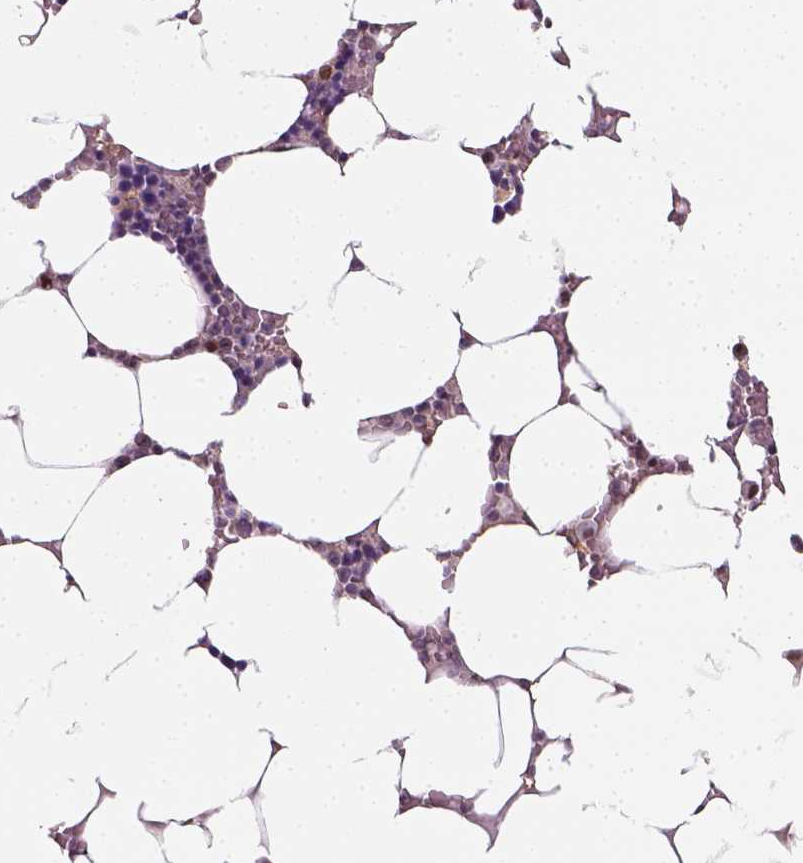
{"staining": {"intensity": "moderate", "quantity": "<25%", "location": "nuclear"}, "tissue": "bone marrow", "cell_type": "Hematopoietic cells", "image_type": "normal", "snomed": [{"axis": "morphology", "description": "Normal tissue, NOS"}, {"axis": "topography", "description": "Bone marrow"}], "caption": "Immunohistochemistry (IHC) of normal bone marrow exhibits low levels of moderate nuclear staining in approximately <25% of hematopoietic cells. (brown staining indicates protein expression, while blue staining denotes nuclei).", "gene": "C1orf112", "patient": {"sex": "female", "age": 52}}